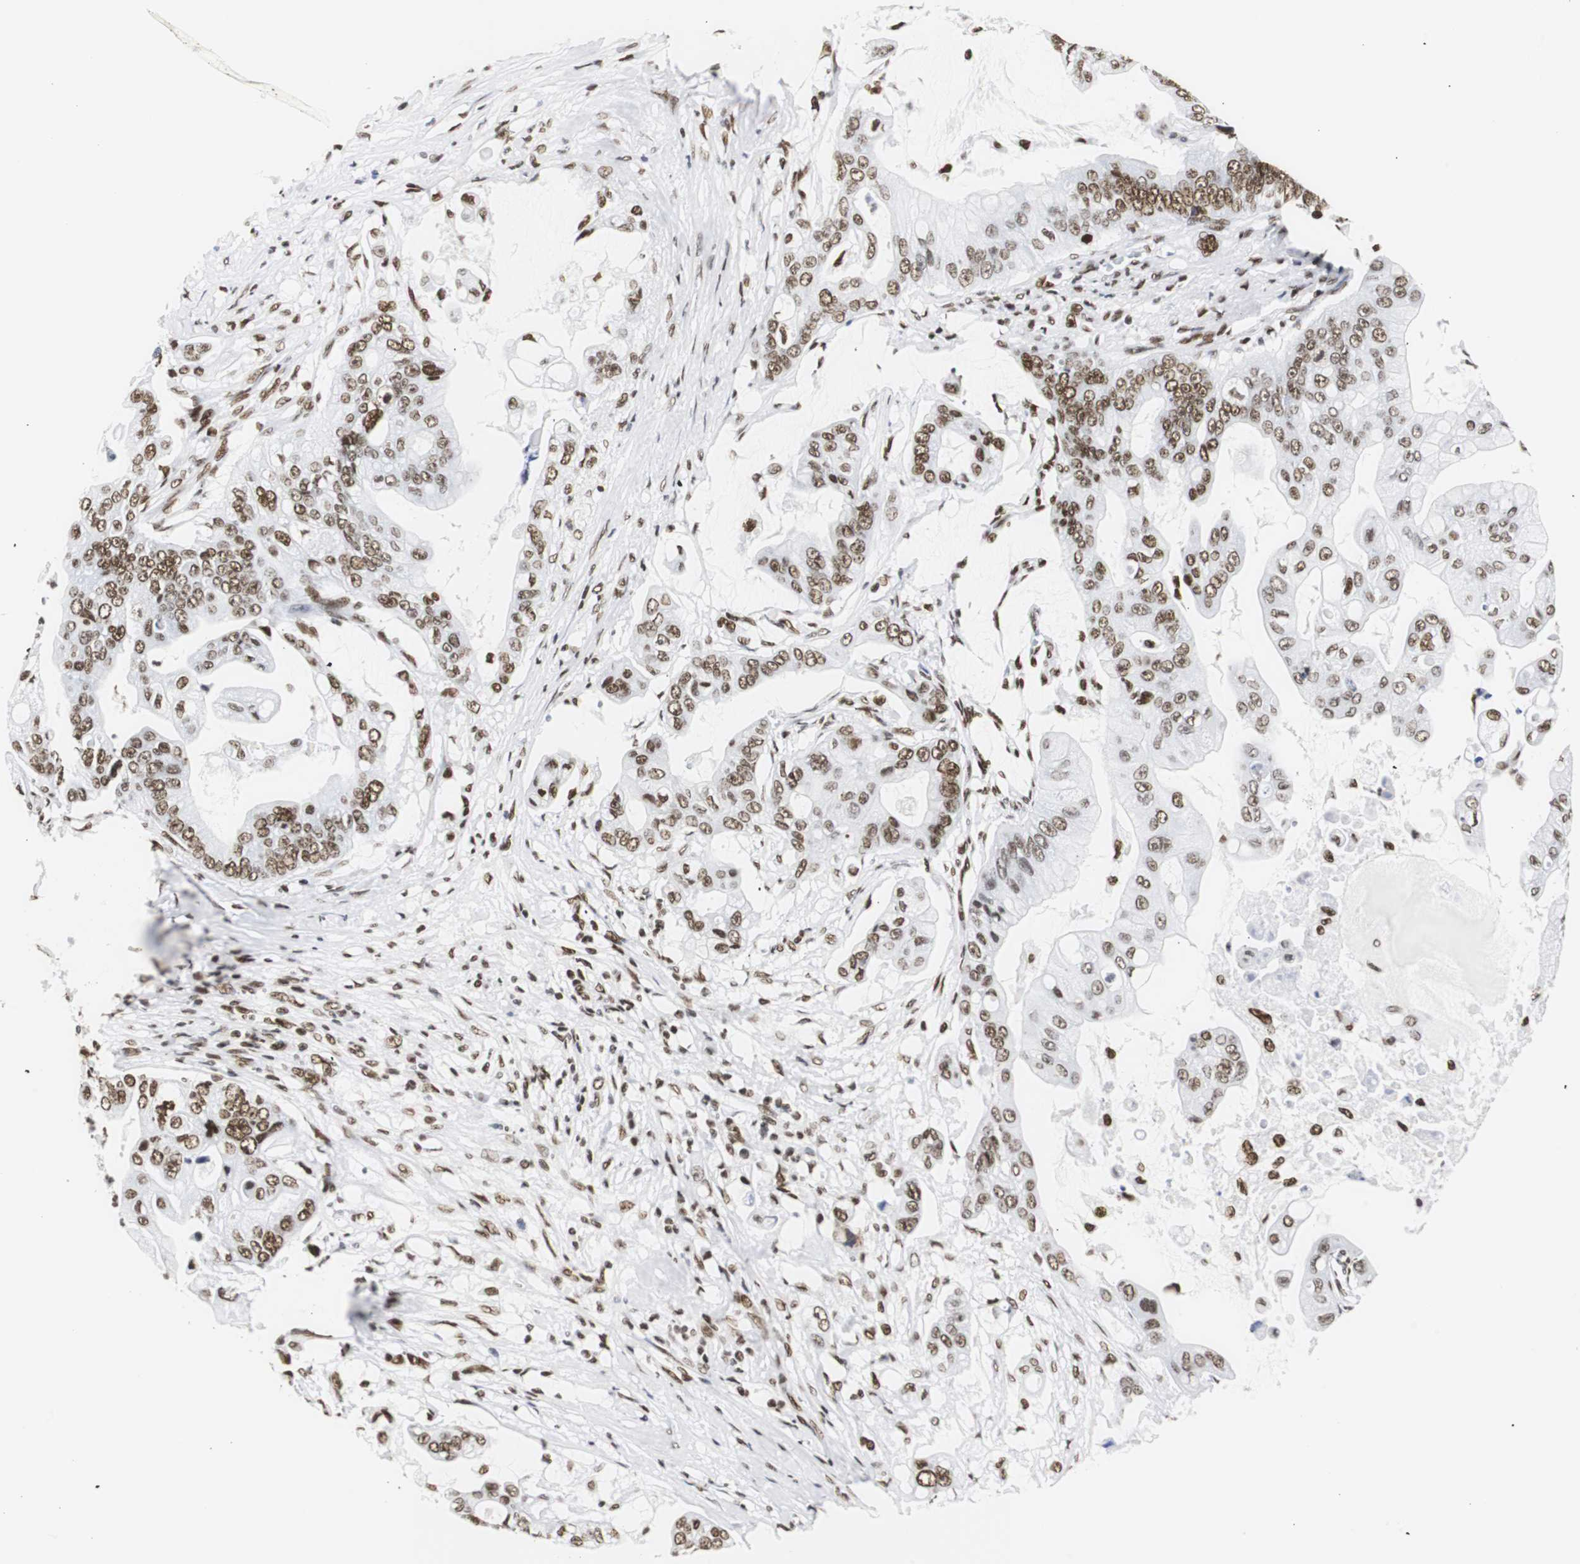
{"staining": {"intensity": "strong", "quantity": "25%-75%", "location": "nuclear"}, "tissue": "pancreatic cancer", "cell_type": "Tumor cells", "image_type": "cancer", "snomed": [{"axis": "morphology", "description": "Adenocarcinoma, NOS"}, {"axis": "topography", "description": "Pancreas"}], "caption": "A brown stain labels strong nuclear expression of a protein in pancreatic cancer (adenocarcinoma) tumor cells.", "gene": "HNRNPH2", "patient": {"sex": "female", "age": 75}}